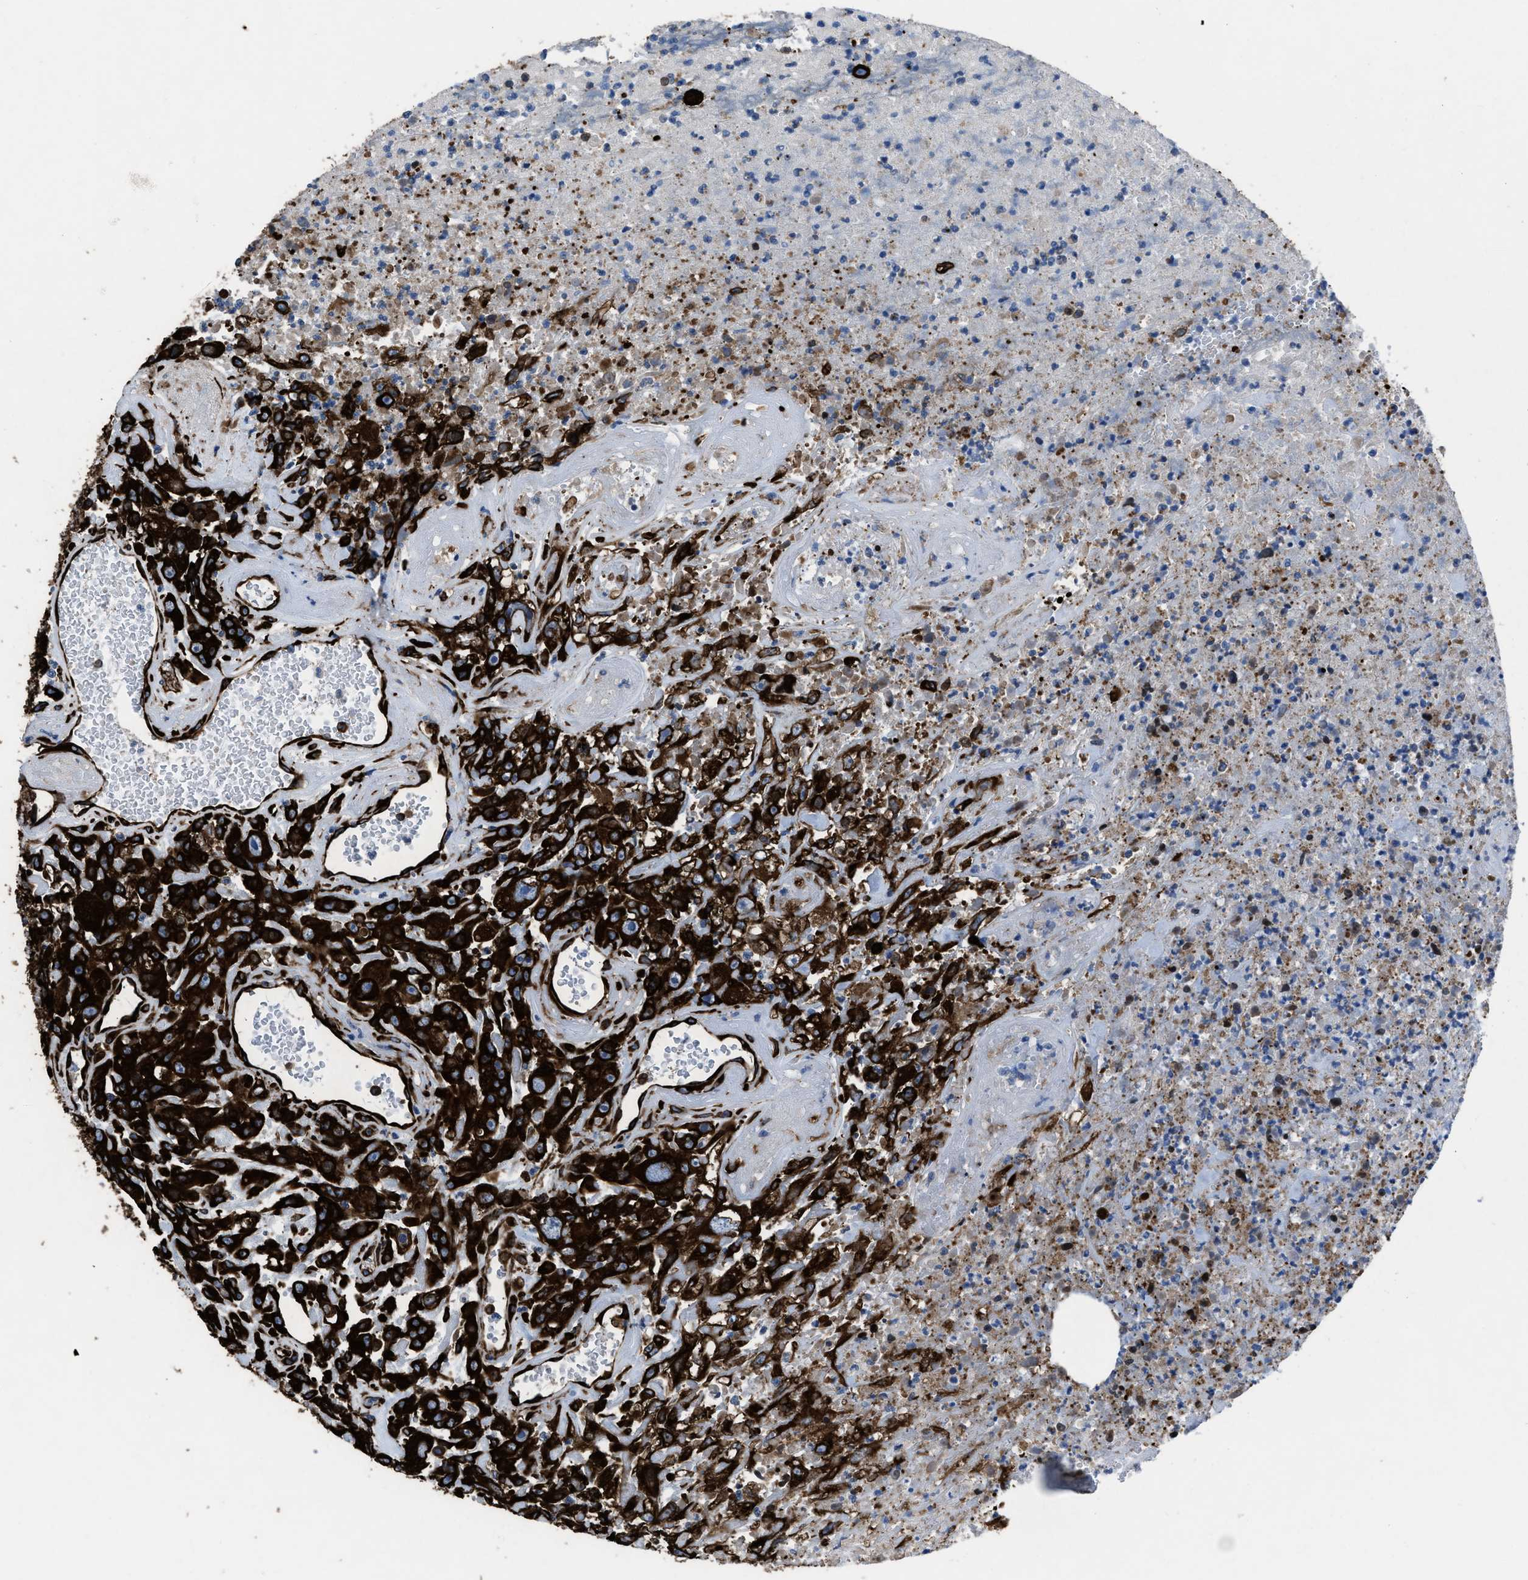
{"staining": {"intensity": "strong", "quantity": ">75%", "location": "cytoplasmic/membranous"}, "tissue": "urothelial cancer", "cell_type": "Tumor cells", "image_type": "cancer", "snomed": [{"axis": "morphology", "description": "Urothelial carcinoma, High grade"}, {"axis": "topography", "description": "Urinary bladder"}], "caption": "Immunohistochemistry (IHC) image of neoplastic tissue: urothelial cancer stained using immunohistochemistry (IHC) displays high levels of strong protein expression localized specifically in the cytoplasmic/membranous of tumor cells, appearing as a cytoplasmic/membranous brown color.", "gene": "CAPRIN1", "patient": {"sex": "male", "age": 46}}